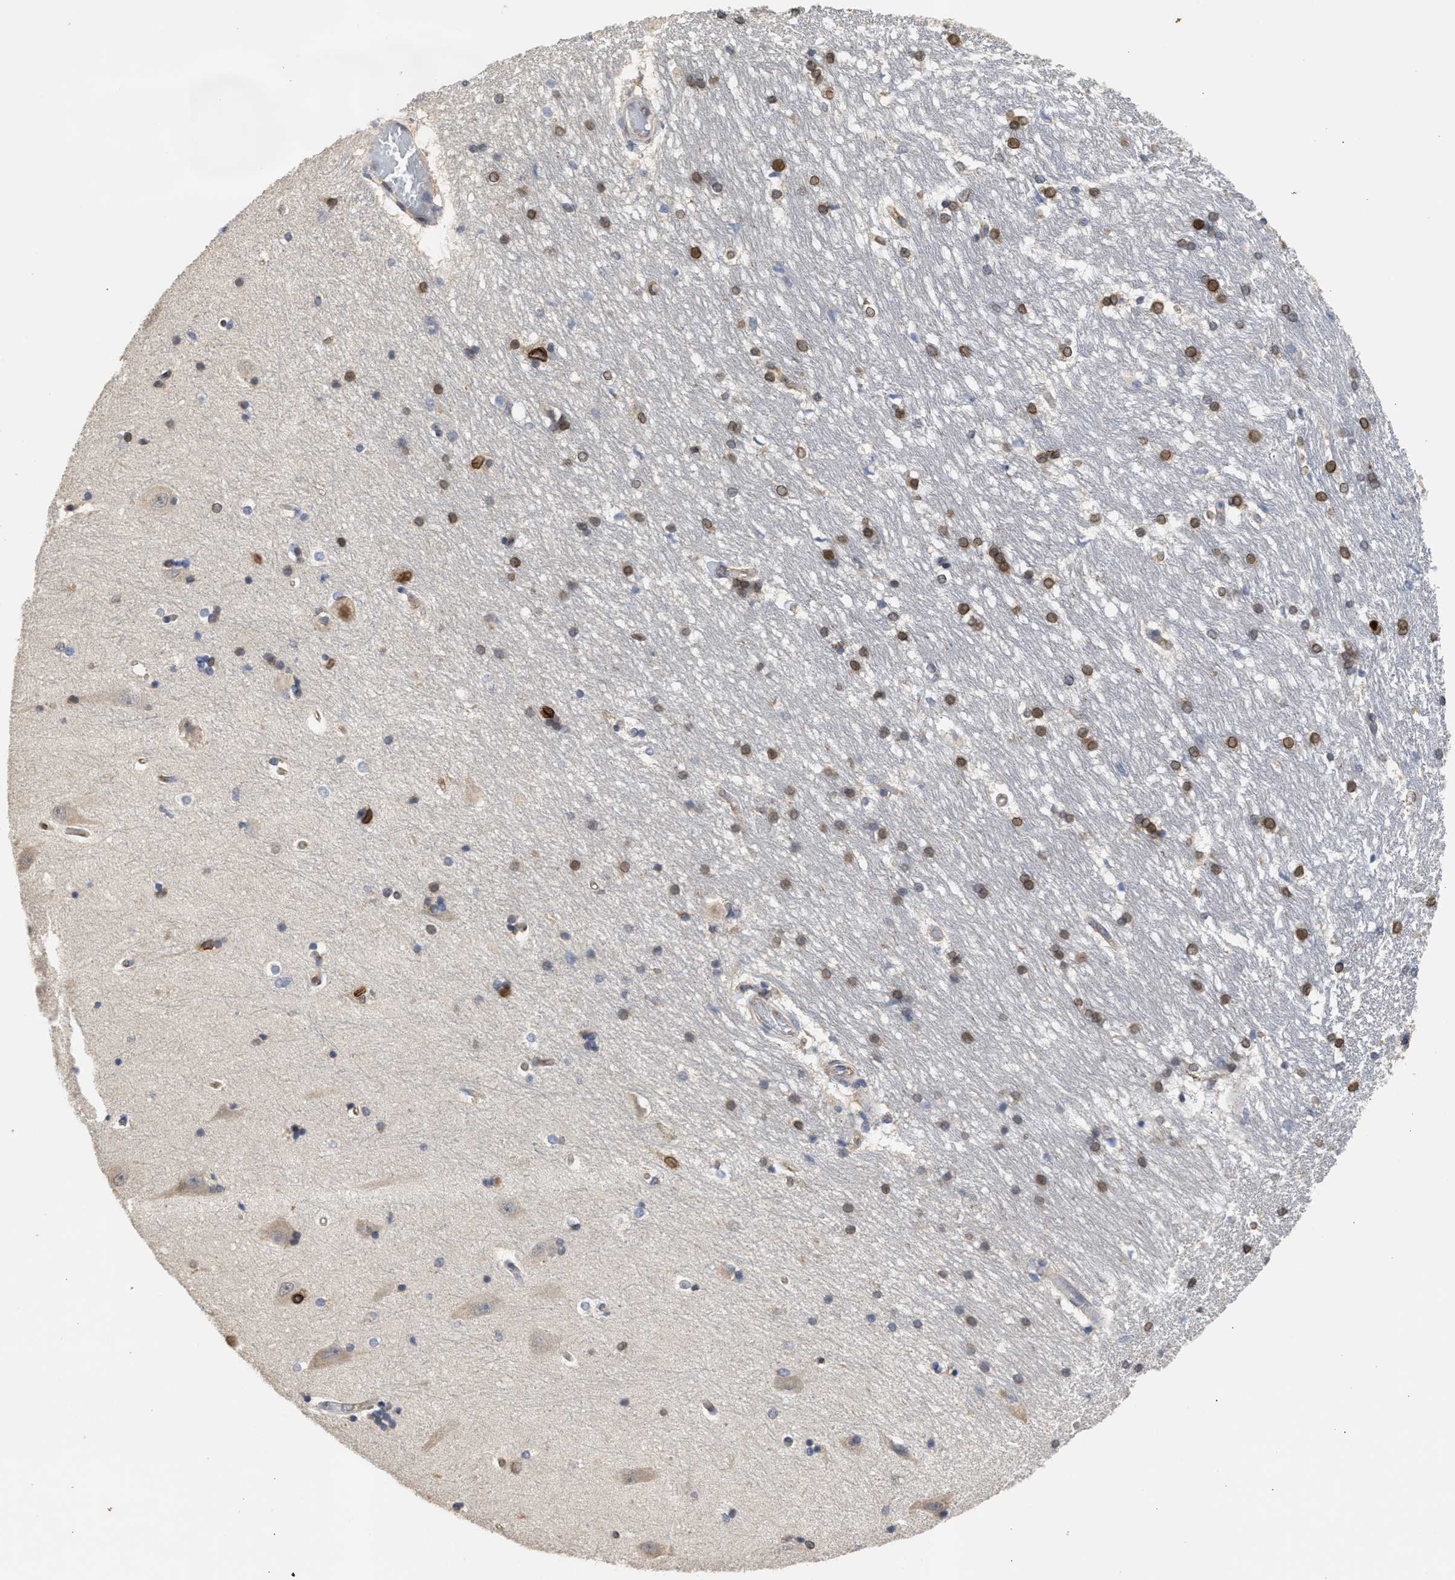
{"staining": {"intensity": "moderate", "quantity": "25%-75%", "location": "cytoplasmic/membranous,nuclear"}, "tissue": "hippocampus", "cell_type": "Glial cells", "image_type": "normal", "snomed": [{"axis": "morphology", "description": "Normal tissue, NOS"}, {"axis": "topography", "description": "Hippocampus"}], "caption": "This is an image of immunohistochemistry (IHC) staining of benign hippocampus, which shows moderate staining in the cytoplasmic/membranous,nuclear of glial cells.", "gene": "DNAJC1", "patient": {"sex": "male", "age": 45}}